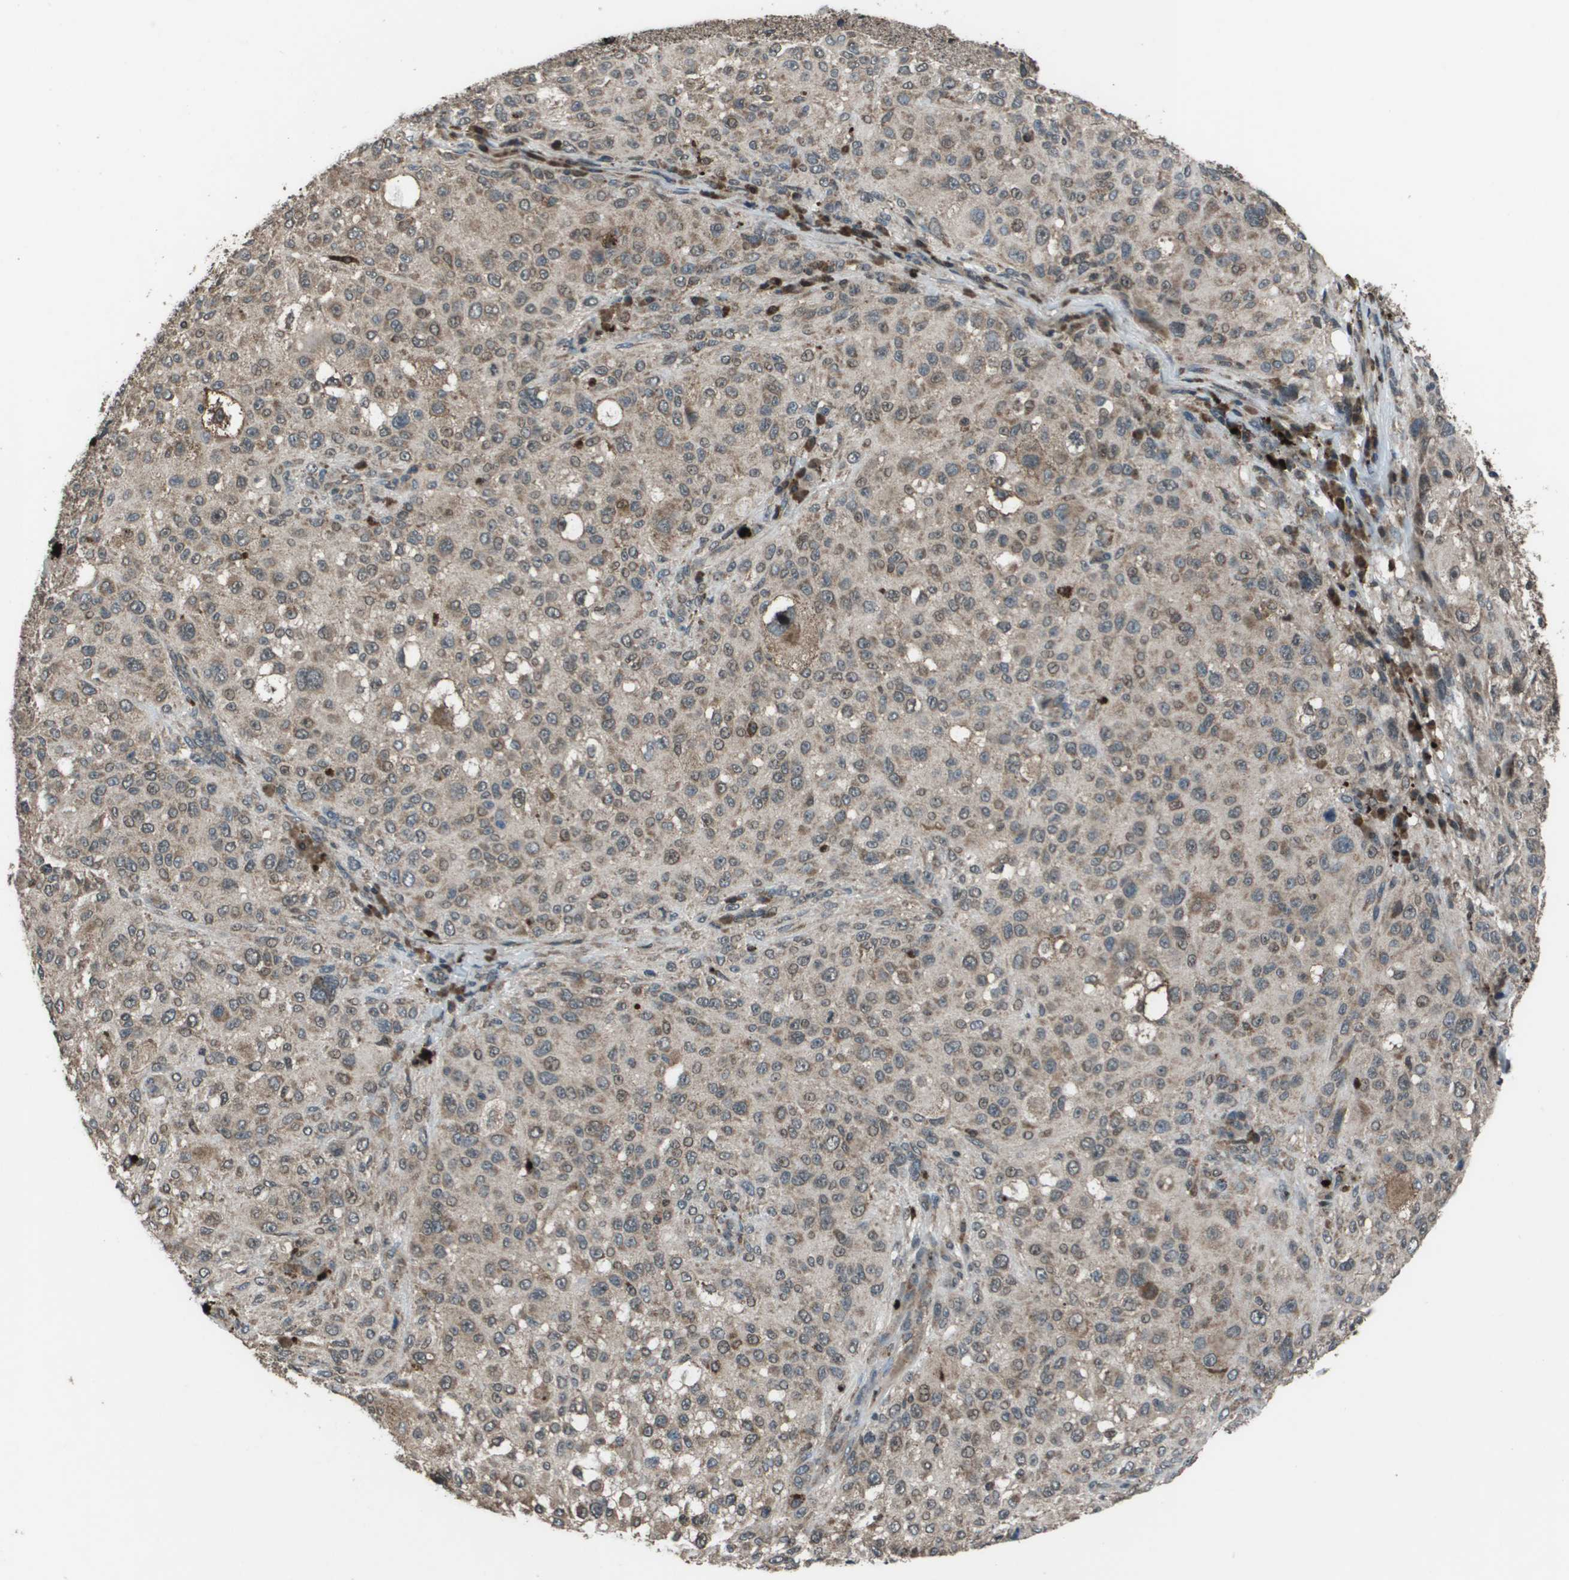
{"staining": {"intensity": "weak", "quantity": "25%-75%", "location": "cytoplasmic/membranous"}, "tissue": "melanoma", "cell_type": "Tumor cells", "image_type": "cancer", "snomed": [{"axis": "morphology", "description": "Necrosis, NOS"}, {"axis": "morphology", "description": "Malignant melanoma, NOS"}, {"axis": "topography", "description": "Skin"}], "caption": "The image reveals a brown stain indicating the presence of a protein in the cytoplasmic/membranous of tumor cells in malignant melanoma. (DAB IHC with brightfield microscopy, high magnification).", "gene": "GOSR2", "patient": {"sex": "female", "age": 87}}